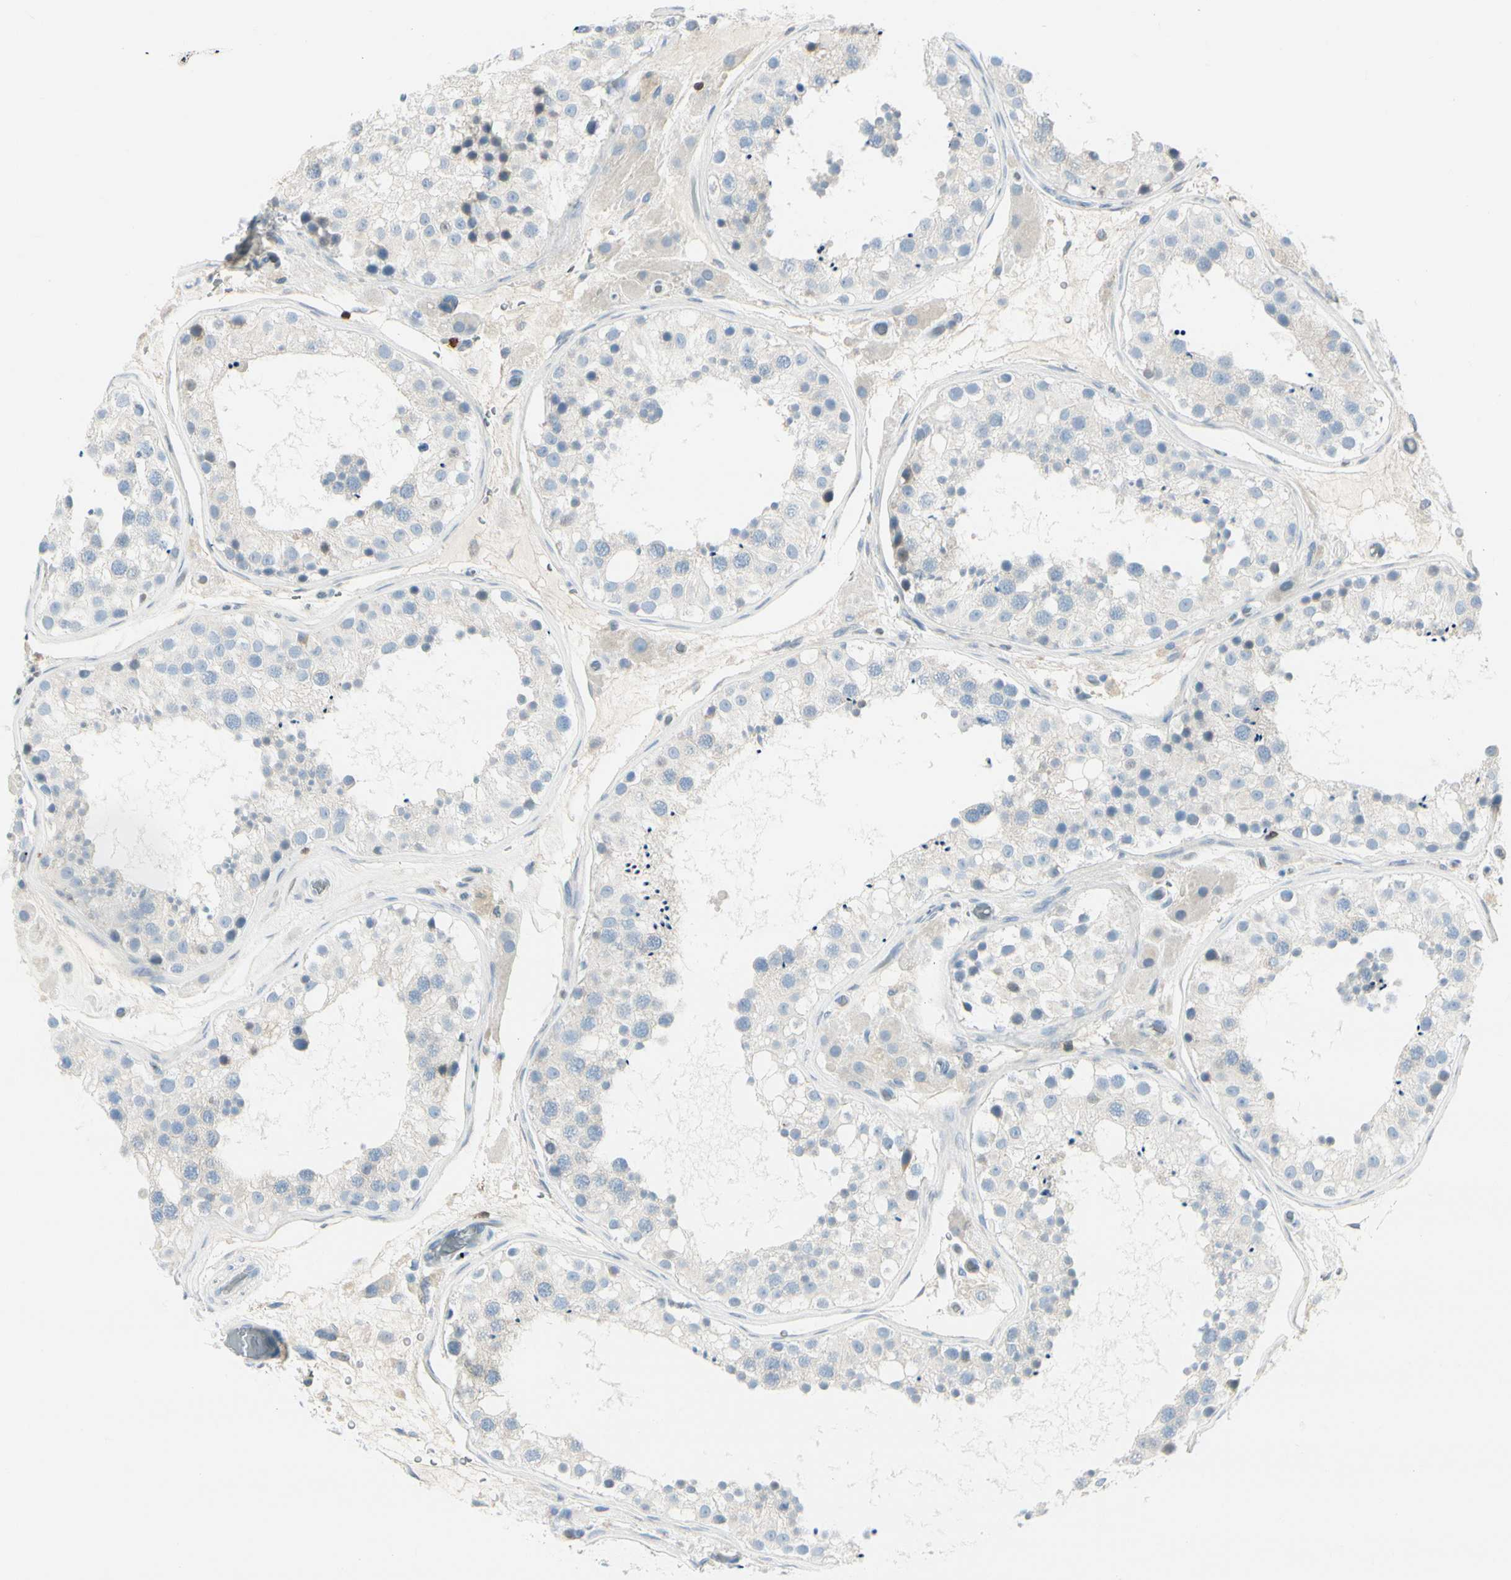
{"staining": {"intensity": "negative", "quantity": "none", "location": "none"}, "tissue": "testis", "cell_type": "Cells in seminiferous ducts", "image_type": "normal", "snomed": [{"axis": "morphology", "description": "Normal tissue, NOS"}, {"axis": "topography", "description": "Testis"}, {"axis": "topography", "description": "Epididymis"}], "caption": "Immunohistochemistry micrograph of normal human testis stained for a protein (brown), which displays no positivity in cells in seminiferous ducts.", "gene": "TRAF1", "patient": {"sex": "male", "age": 26}}